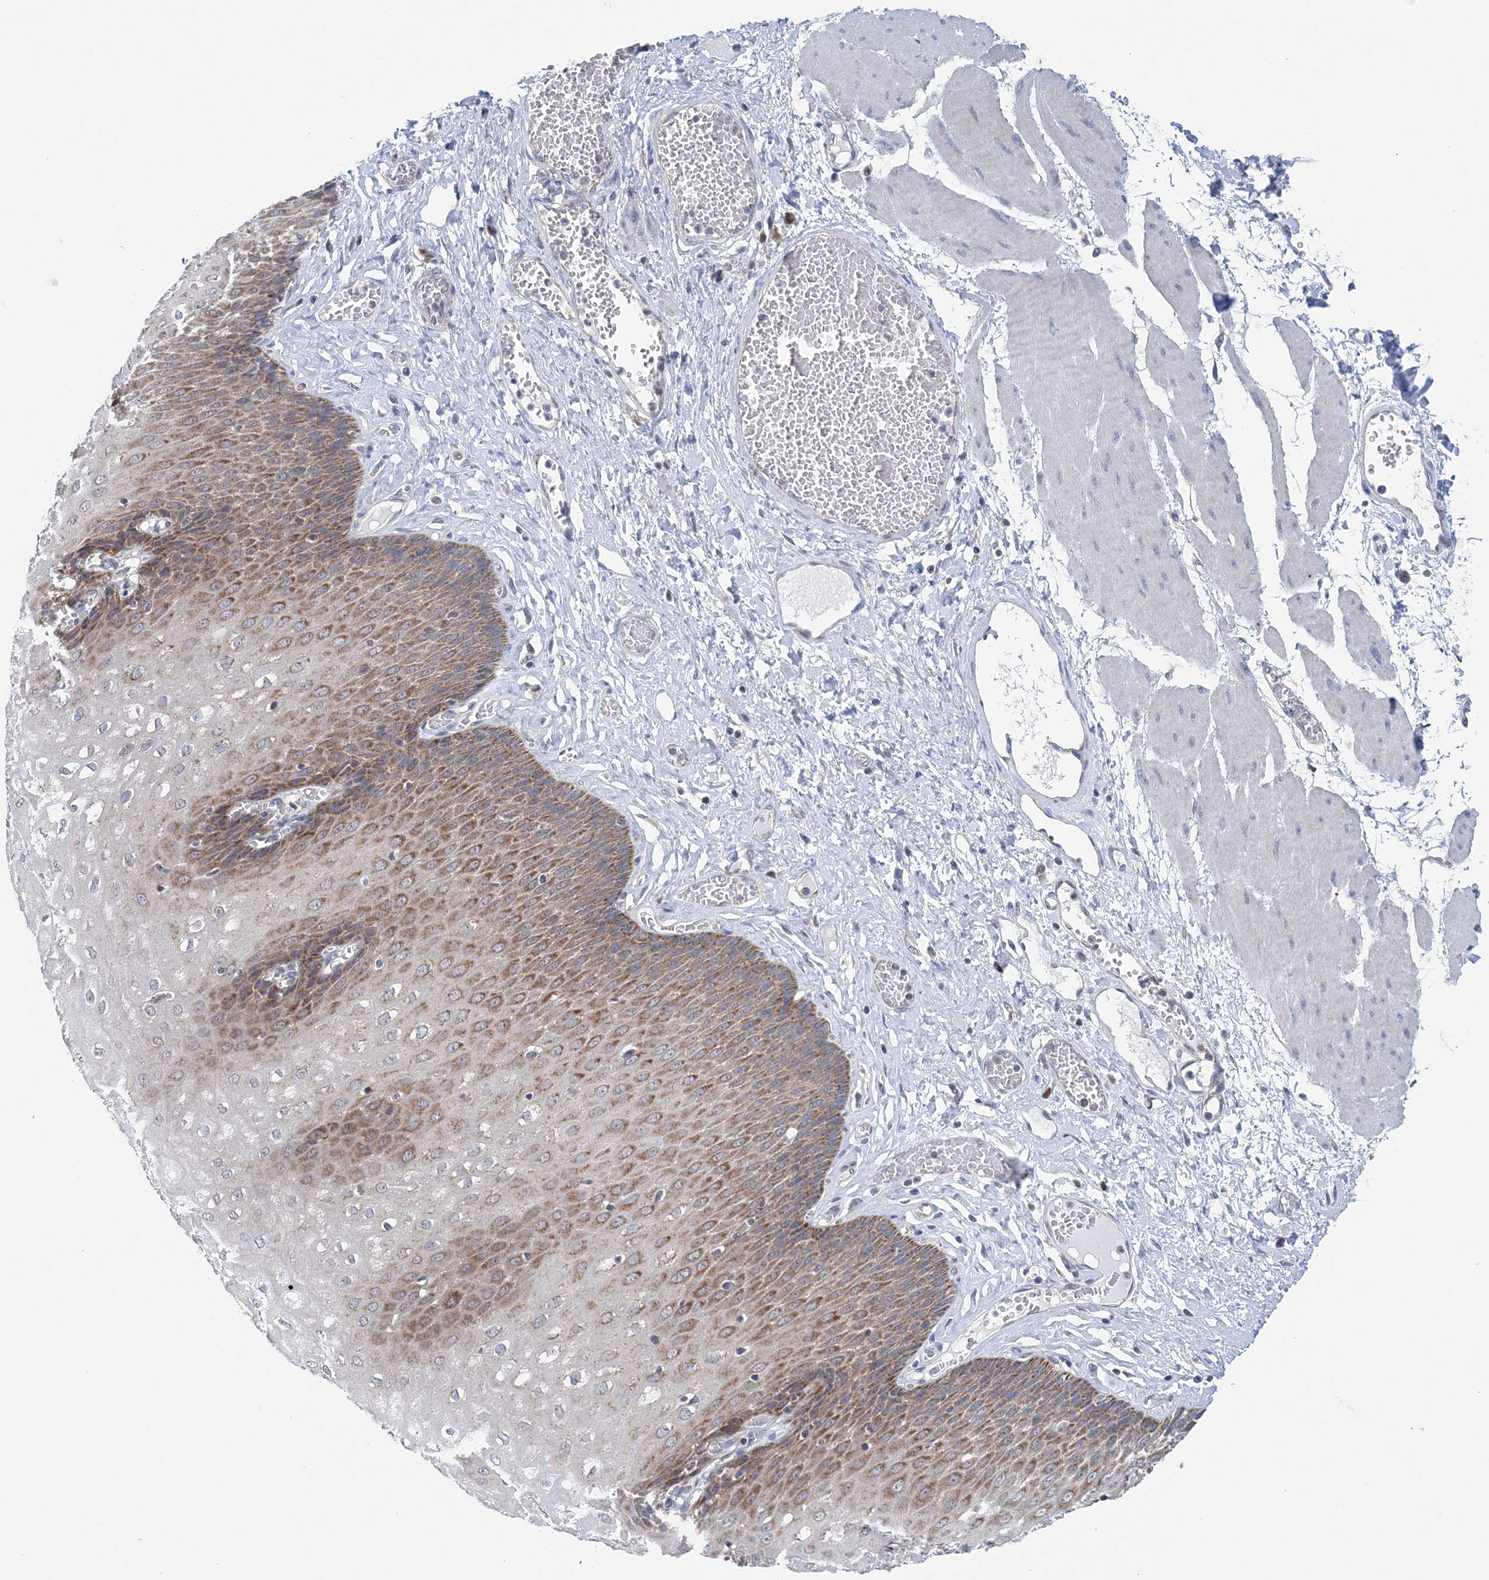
{"staining": {"intensity": "moderate", "quantity": ">75%", "location": "cytoplasmic/membranous"}, "tissue": "esophagus", "cell_type": "Squamous epithelial cells", "image_type": "normal", "snomed": [{"axis": "morphology", "description": "Normal tissue, NOS"}, {"axis": "topography", "description": "Esophagus"}], "caption": "Immunohistochemistry (DAB) staining of unremarkable human esophagus reveals moderate cytoplasmic/membranous protein expression in approximately >75% of squamous epithelial cells. Using DAB (brown) and hematoxylin (blue) stains, captured at high magnification using brightfield microscopy.", "gene": "COPE", "patient": {"sex": "male", "age": 60}}